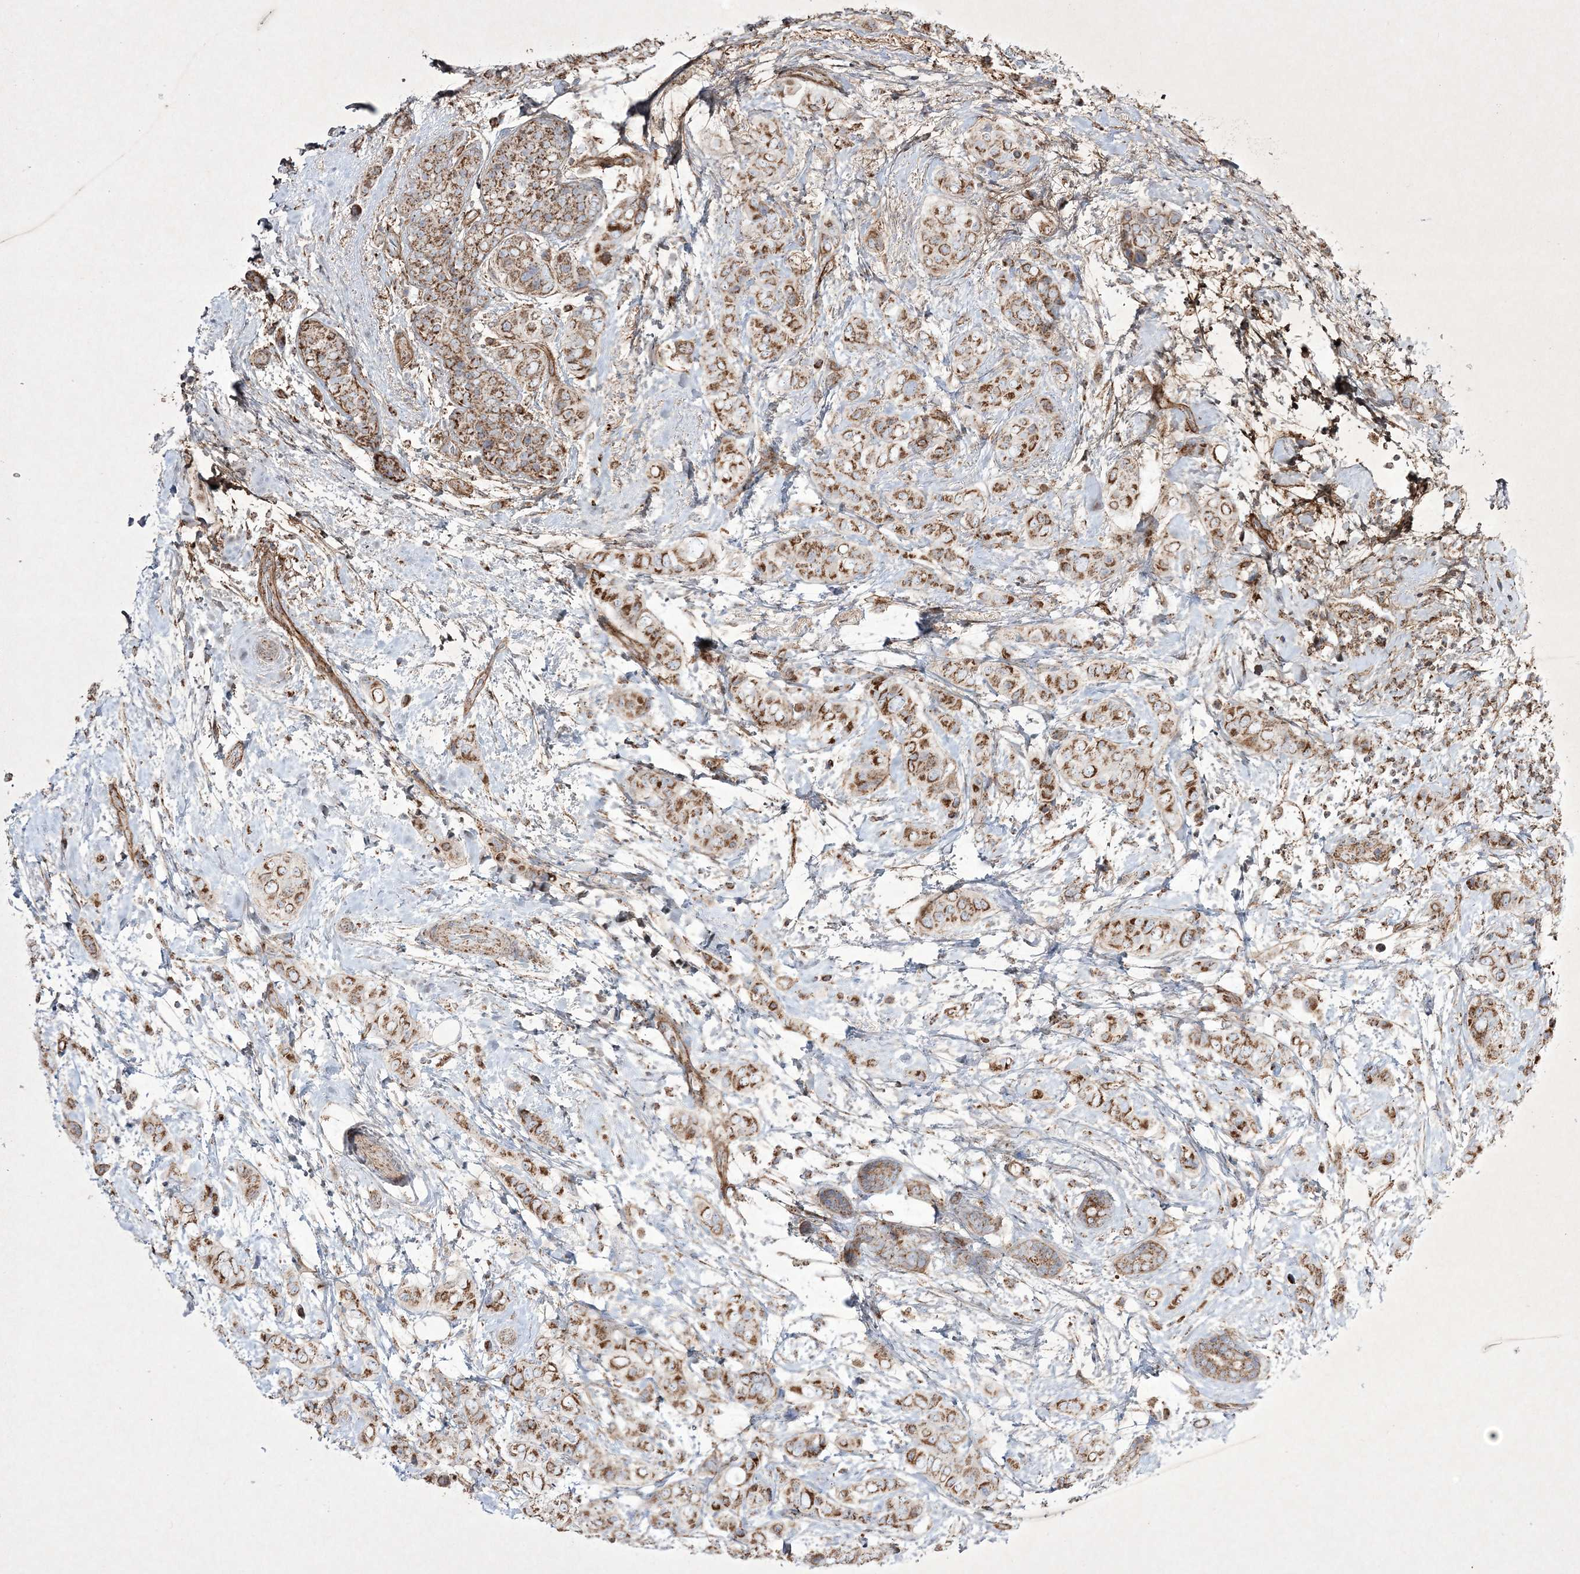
{"staining": {"intensity": "moderate", "quantity": ">75%", "location": "cytoplasmic/membranous"}, "tissue": "breast cancer", "cell_type": "Tumor cells", "image_type": "cancer", "snomed": [{"axis": "morphology", "description": "Lobular carcinoma"}, {"axis": "topography", "description": "Breast"}], "caption": "Protein staining exhibits moderate cytoplasmic/membranous expression in approximately >75% of tumor cells in breast cancer.", "gene": "RICTOR", "patient": {"sex": "female", "age": 51}}